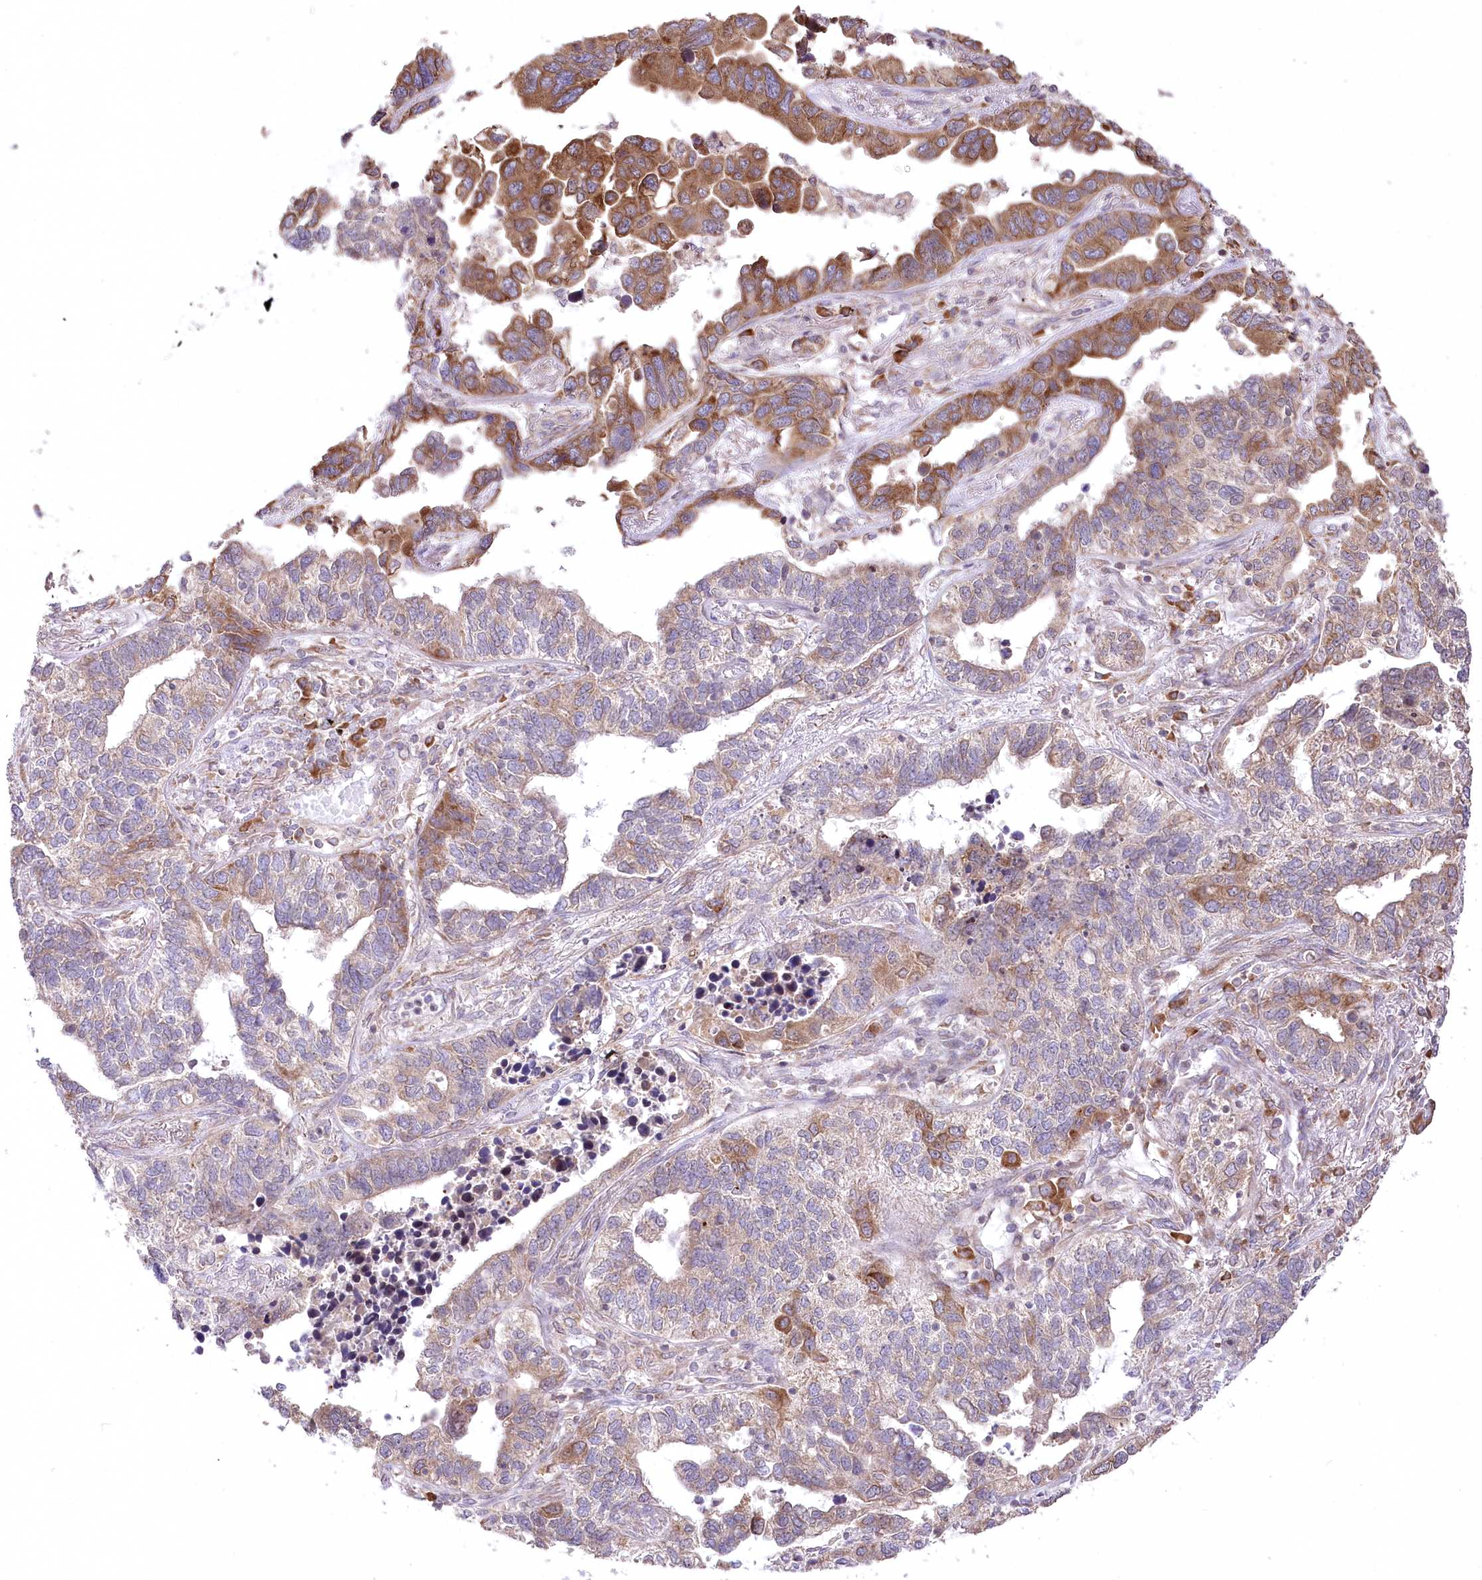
{"staining": {"intensity": "moderate", "quantity": "25%-75%", "location": "cytoplasmic/membranous"}, "tissue": "lung cancer", "cell_type": "Tumor cells", "image_type": "cancer", "snomed": [{"axis": "morphology", "description": "Adenocarcinoma, NOS"}, {"axis": "topography", "description": "Lung"}], "caption": "Immunohistochemistry staining of lung cancer, which demonstrates medium levels of moderate cytoplasmic/membranous positivity in approximately 25%-75% of tumor cells indicating moderate cytoplasmic/membranous protein staining. The staining was performed using DAB (3,3'-diaminobenzidine) (brown) for protein detection and nuclei were counterstained in hematoxylin (blue).", "gene": "STT3B", "patient": {"sex": "male", "age": 67}}